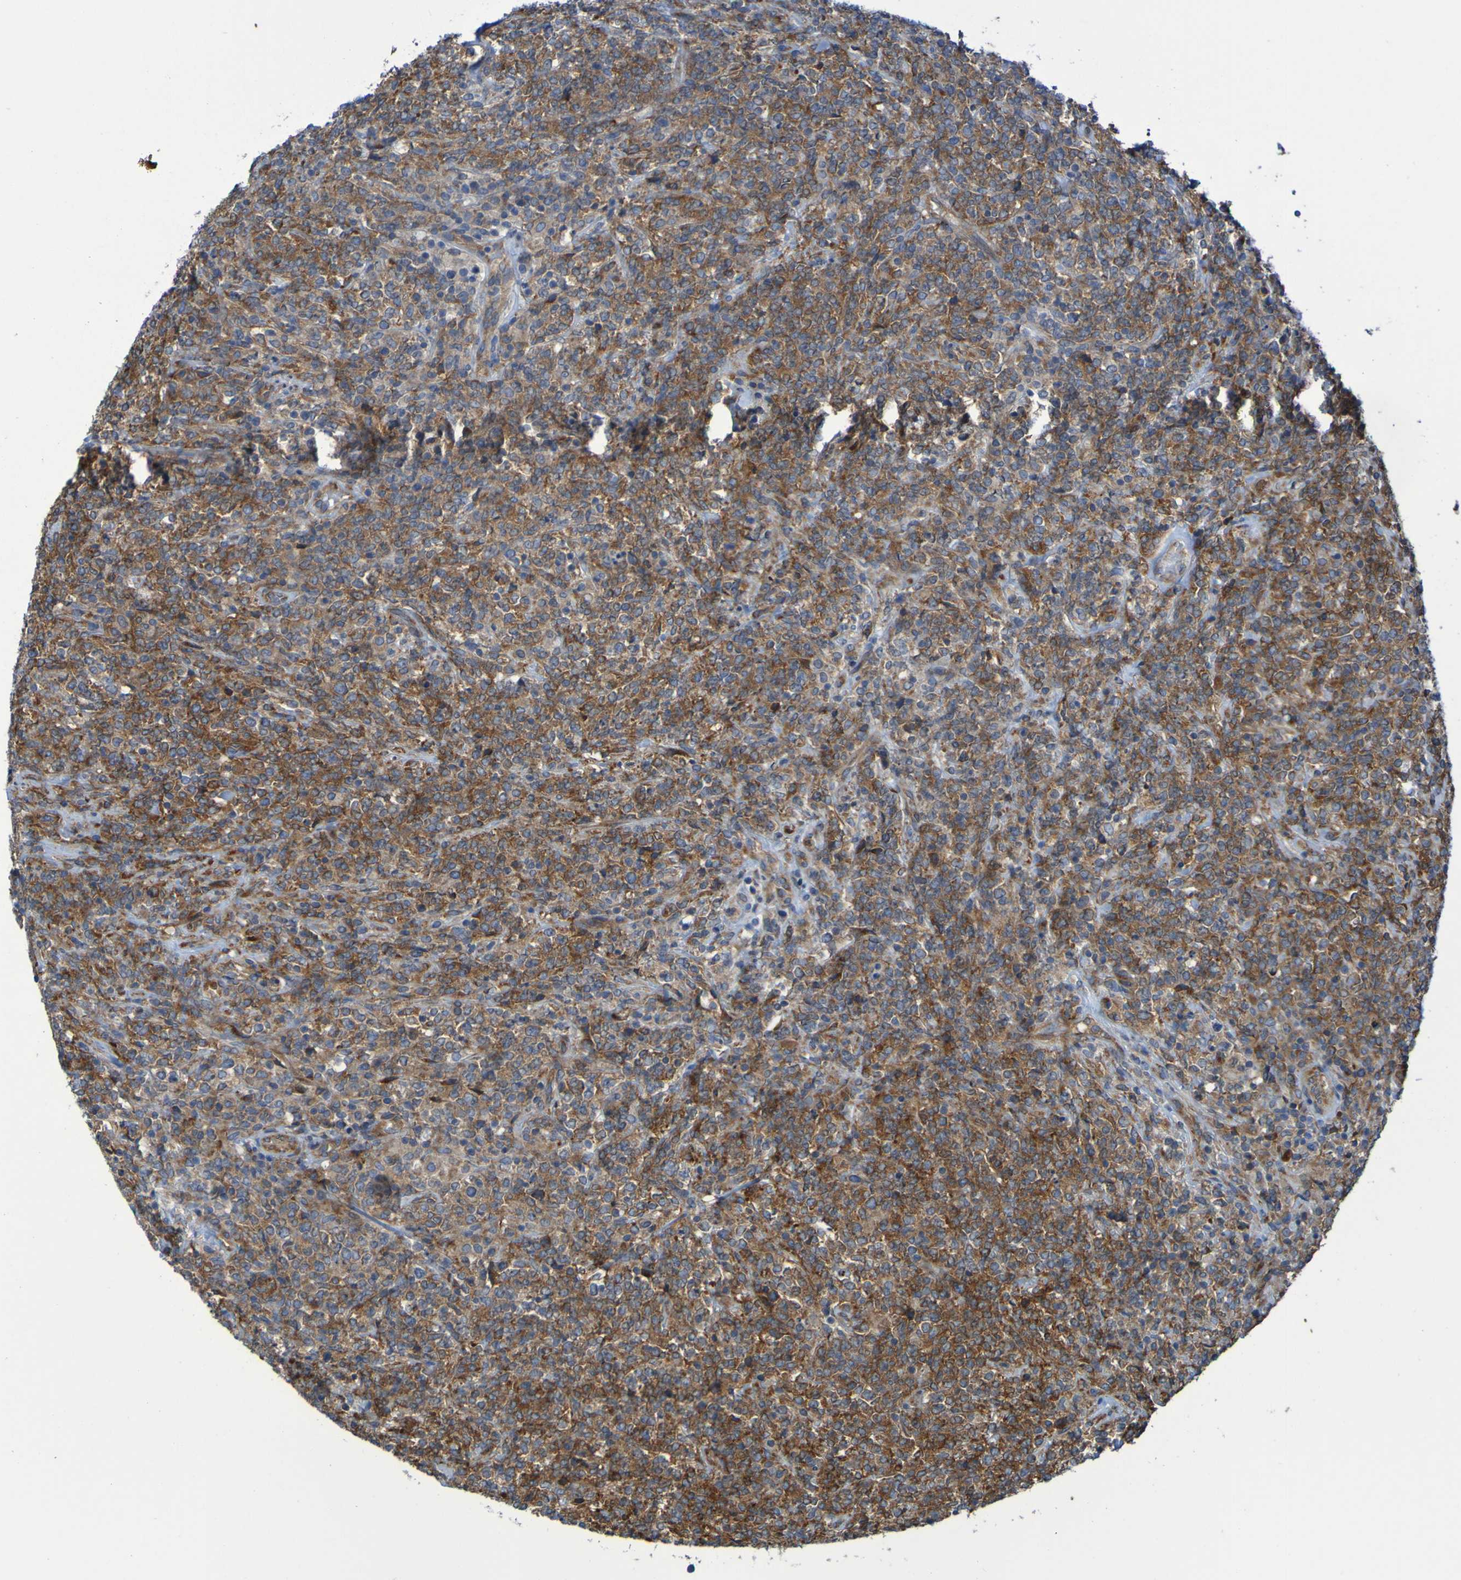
{"staining": {"intensity": "moderate", "quantity": ">75%", "location": "cytoplasmic/membranous"}, "tissue": "lymphoma", "cell_type": "Tumor cells", "image_type": "cancer", "snomed": [{"axis": "morphology", "description": "Malignant lymphoma, non-Hodgkin's type, High grade"}, {"axis": "topography", "description": "Soft tissue"}], "caption": "Malignant lymphoma, non-Hodgkin's type (high-grade) was stained to show a protein in brown. There is medium levels of moderate cytoplasmic/membranous positivity in approximately >75% of tumor cells. (IHC, brightfield microscopy, high magnification).", "gene": "FKBP3", "patient": {"sex": "male", "age": 18}}